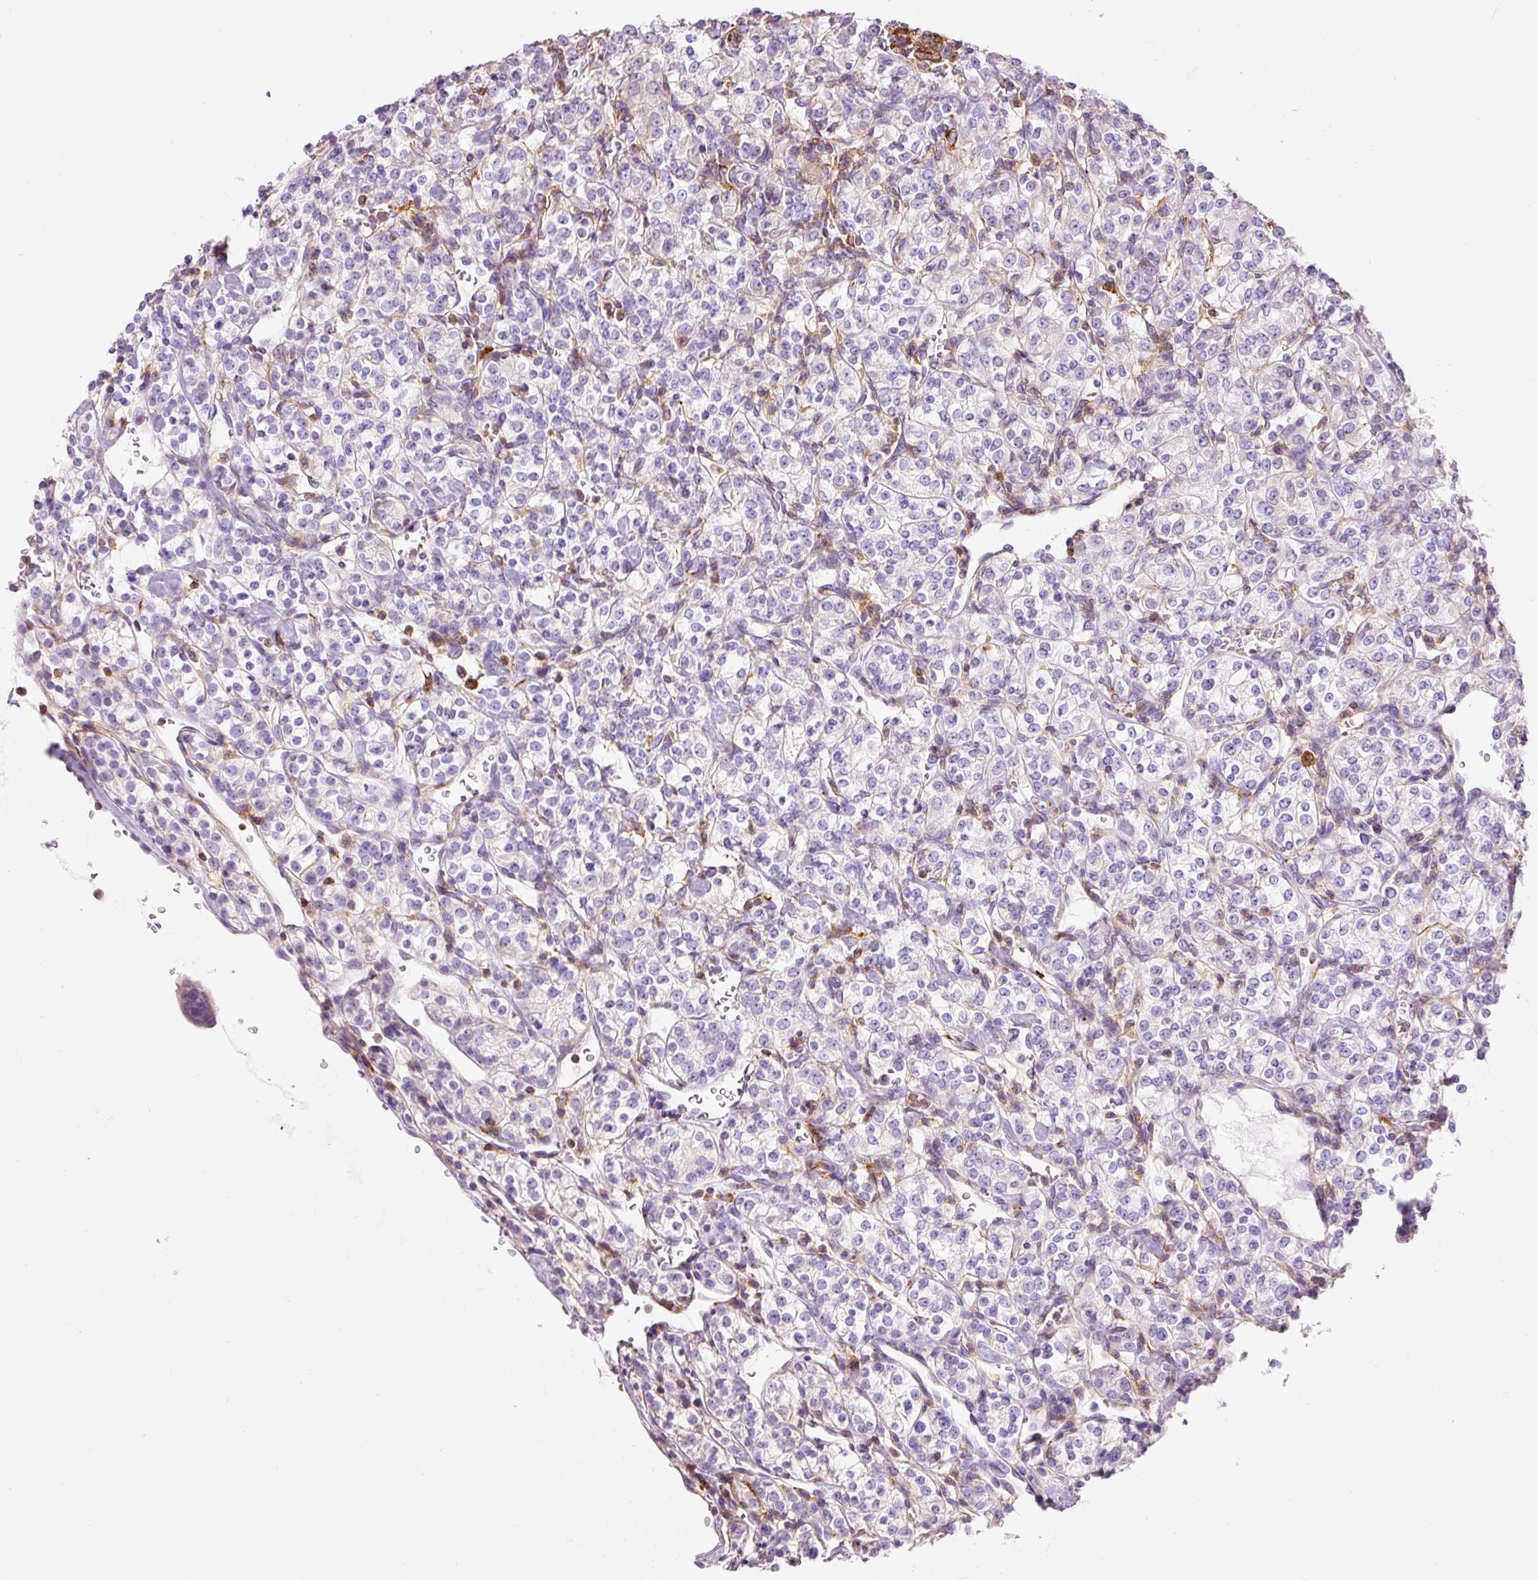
{"staining": {"intensity": "negative", "quantity": "none", "location": "none"}, "tissue": "renal cancer", "cell_type": "Tumor cells", "image_type": "cancer", "snomed": [{"axis": "morphology", "description": "Adenocarcinoma, NOS"}, {"axis": "topography", "description": "Kidney"}], "caption": "Immunohistochemistry of human renal cancer (adenocarcinoma) demonstrates no staining in tumor cells.", "gene": "DOK6", "patient": {"sex": "male", "age": 77}}